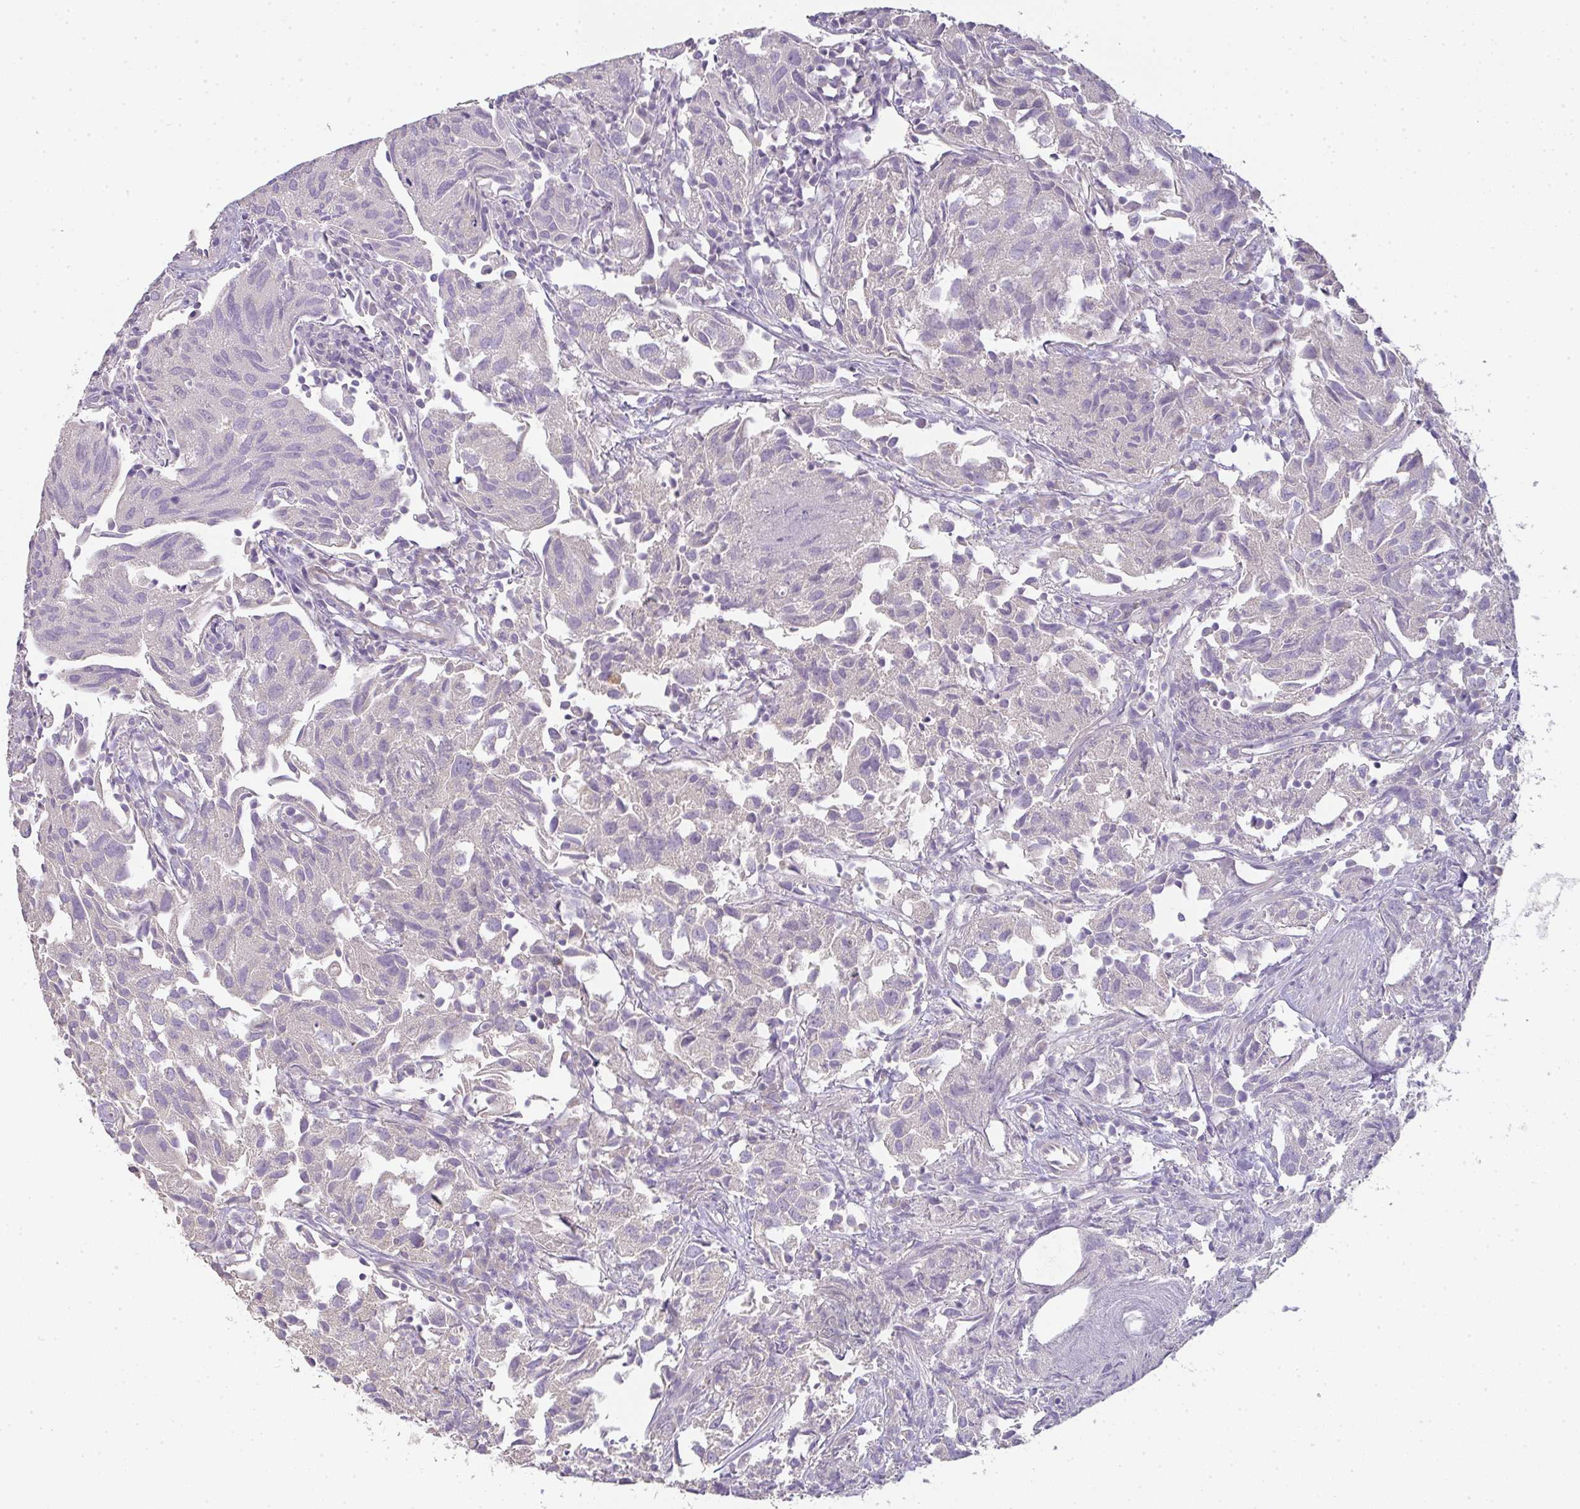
{"staining": {"intensity": "negative", "quantity": "none", "location": "none"}, "tissue": "urothelial cancer", "cell_type": "Tumor cells", "image_type": "cancer", "snomed": [{"axis": "morphology", "description": "Urothelial carcinoma, High grade"}, {"axis": "topography", "description": "Urinary bladder"}], "caption": "This is an immunohistochemistry histopathology image of high-grade urothelial carcinoma. There is no expression in tumor cells.", "gene": "FILIP1", "patient": {"sex": "female", "age": 75}}